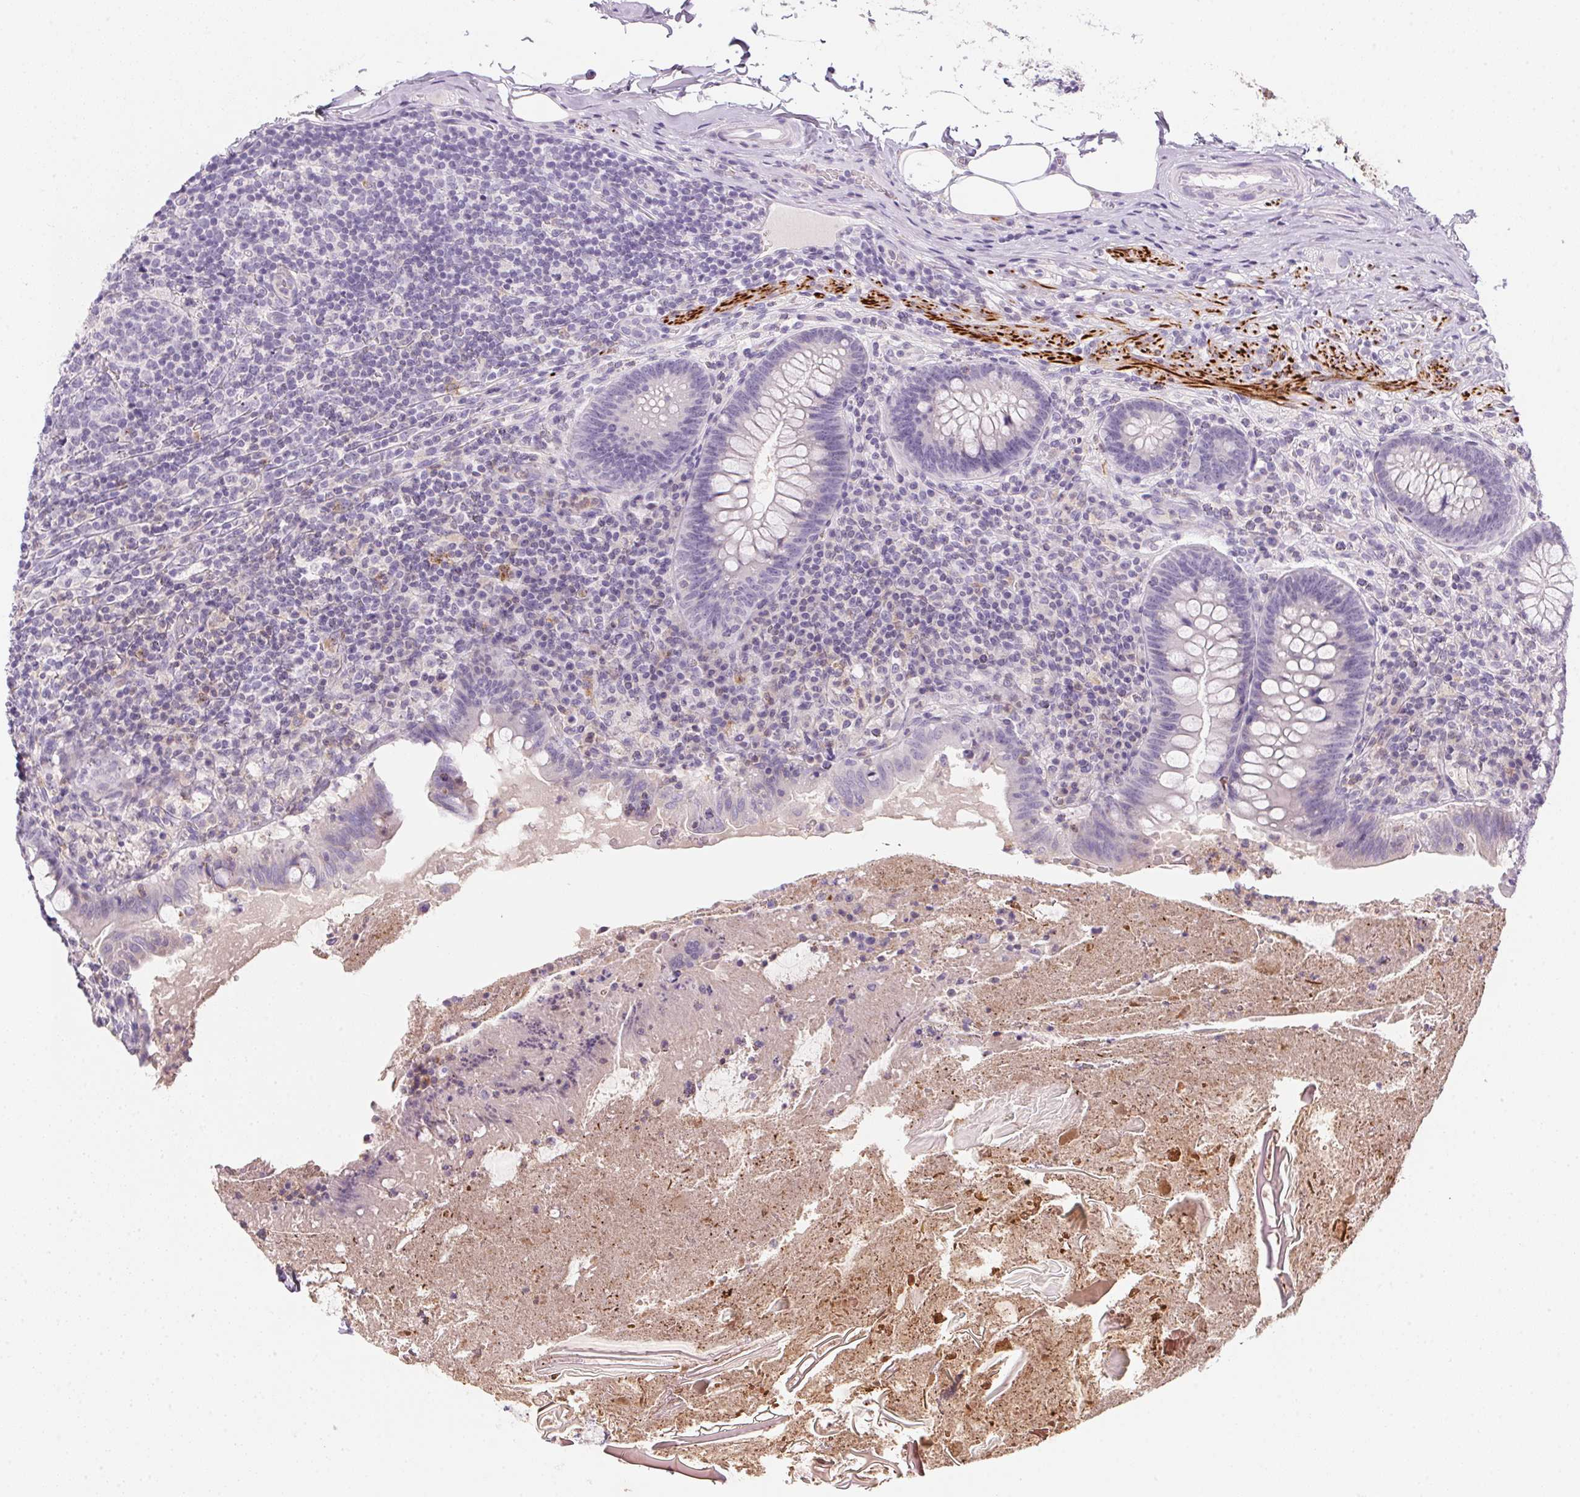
{"staining": {"intensity": "negative", "quantity": "none", "location": "none"}, "tissue": "appendix", "cell_type": "Glandular cells", "image_type": "normal", "snomed": [{"axis": "morphology", "description": "Normal tissue, NOS"}, {"axis": "topography", "description": "Appendix"}], "caption": "Photomicrograph shows no protein positivity in glandular cells of unremarkable appendix.", "gene": "ECPAS", "patient": {"sex": "male", "age": 47}}